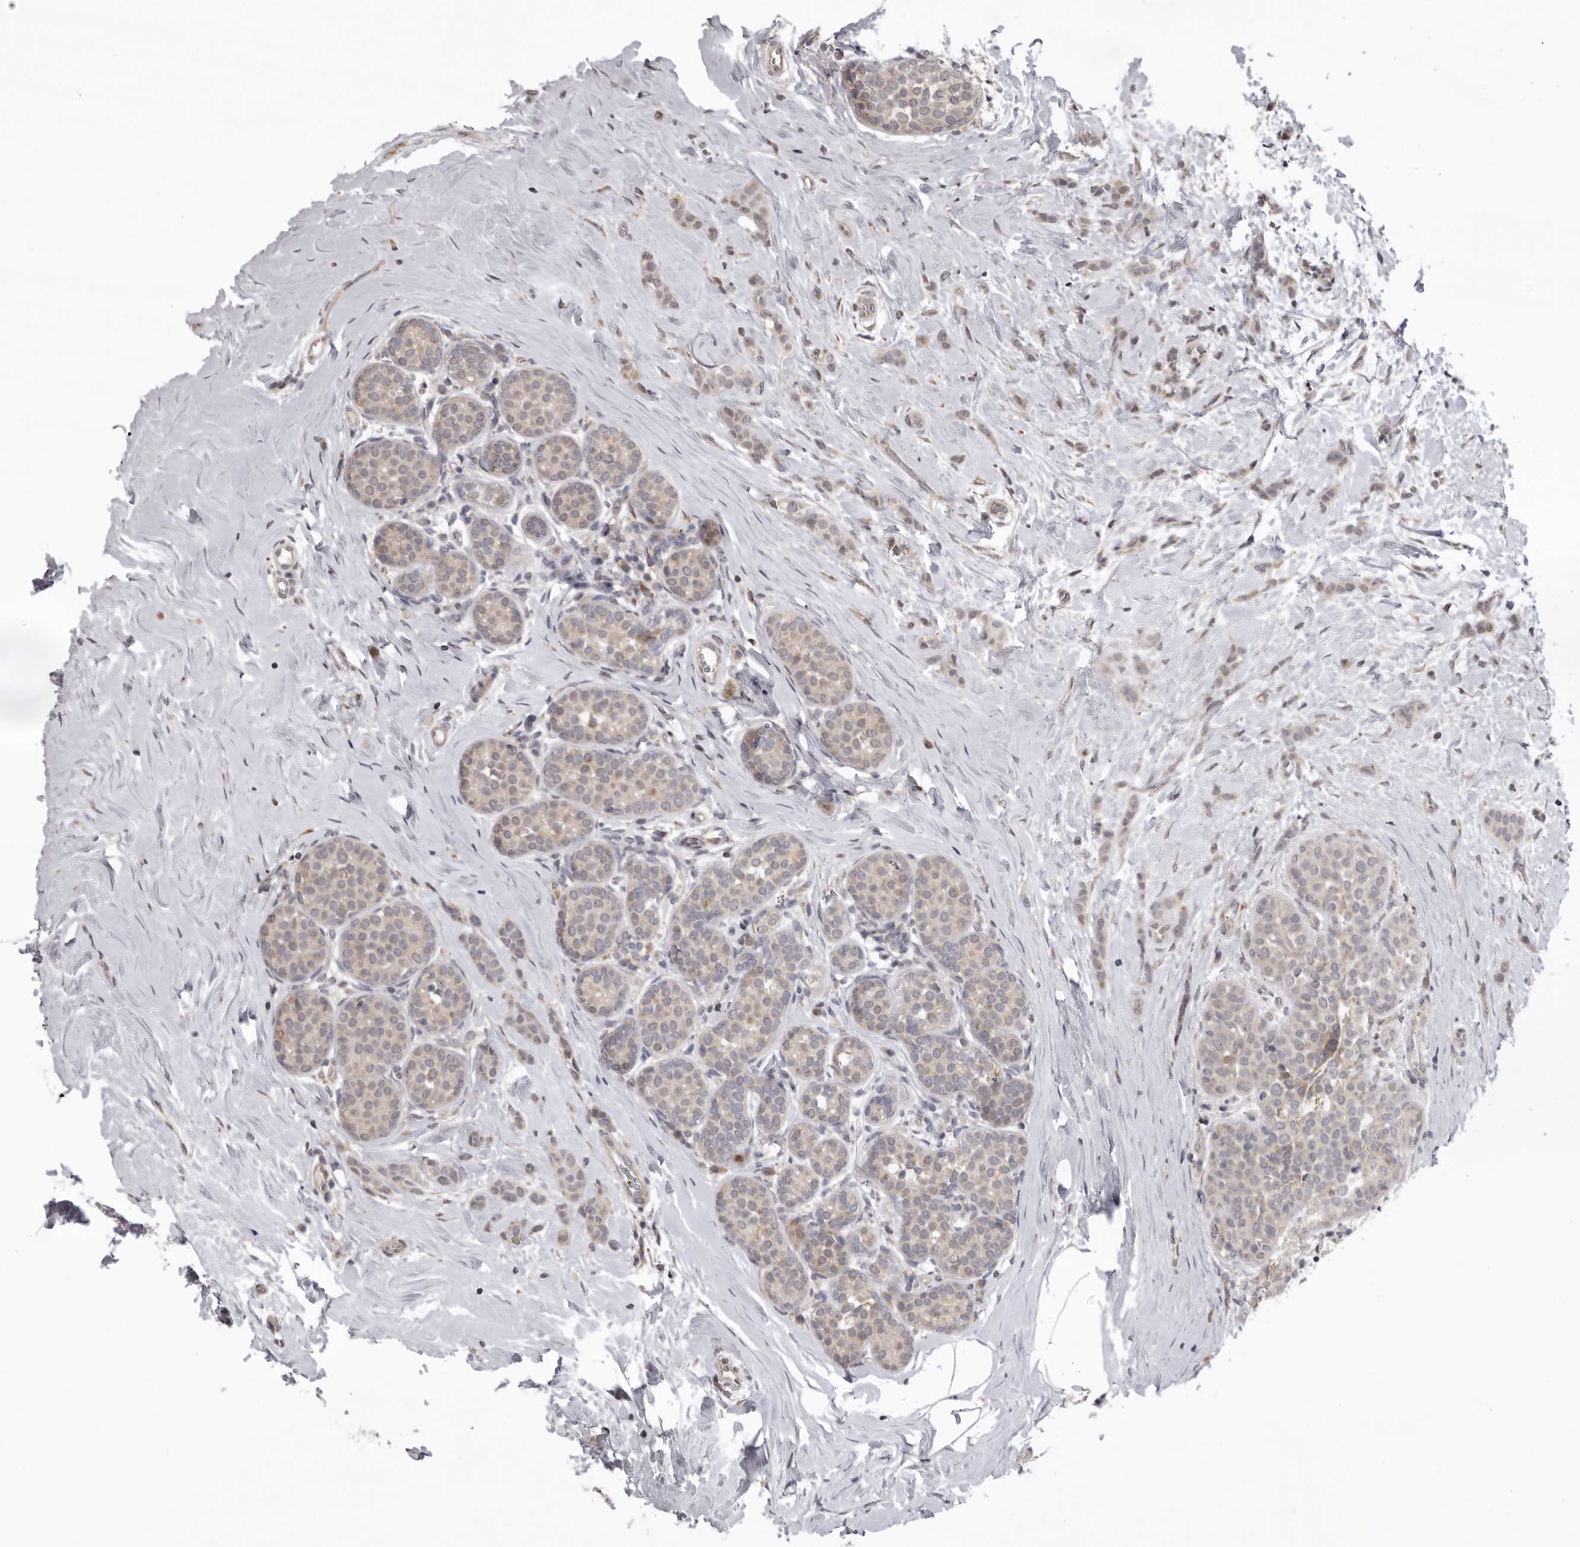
{"staining": {"intensity": "weak", "quantity": "<25%", "location": "cytoplasmic/membranous"}, "tissue": "breast cancer", "cell_type": "Tumor cells", "image_type": "cancer", "snomed": [{"axis": "morphology", "description": "Lobular carcinoma, in situ"}, {"axis": "morphology", "description": "Lobular carcinoma"}, {"axis": "topography", "description": "Breast"}], "caption": "Immunohistochemistry (IHC) image of human lobular carcinoma in situ (breast) stained for a protein (brown), which exhibits no staining in tumor cells.", "gene": "C1orf109", "patient": {"sex": "female", "age": 41}}